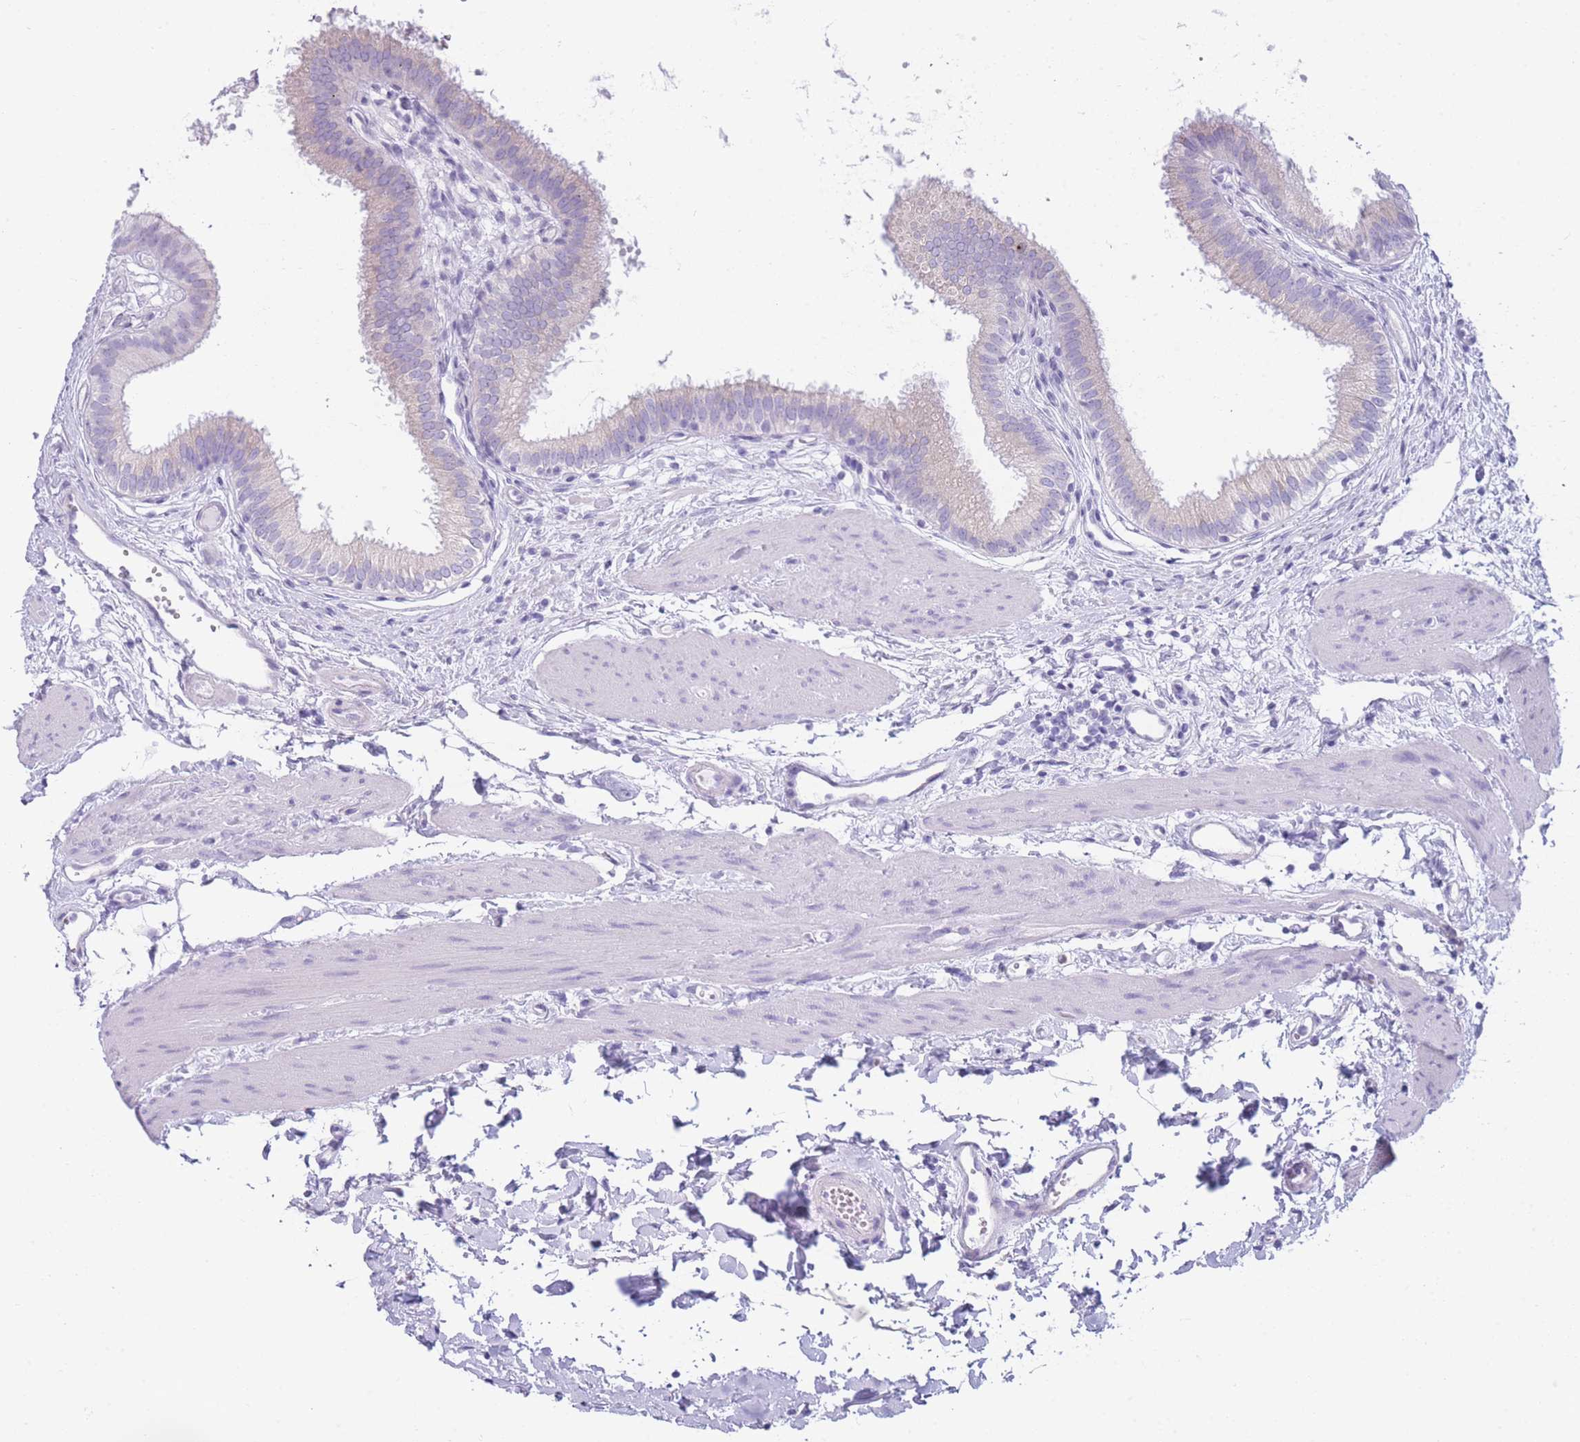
{"staining": {"intensity": "negative", "quantity": "none", "location": "none"}, "tissue": "gallbladder", "cell_type": "Glandular cells", "image_type": "normal", "snomed": [{"axis": "morphology", "description": "Normal tissue, NOS"}, {"axis": "topography", "description": "Gallbladder"}], "caption": "This is a image of IHC staining of normal gallbladder, which shows no staining in glandular cells.", "gene": "XKR8", "patient": {"sex": "female", "age": 54}}